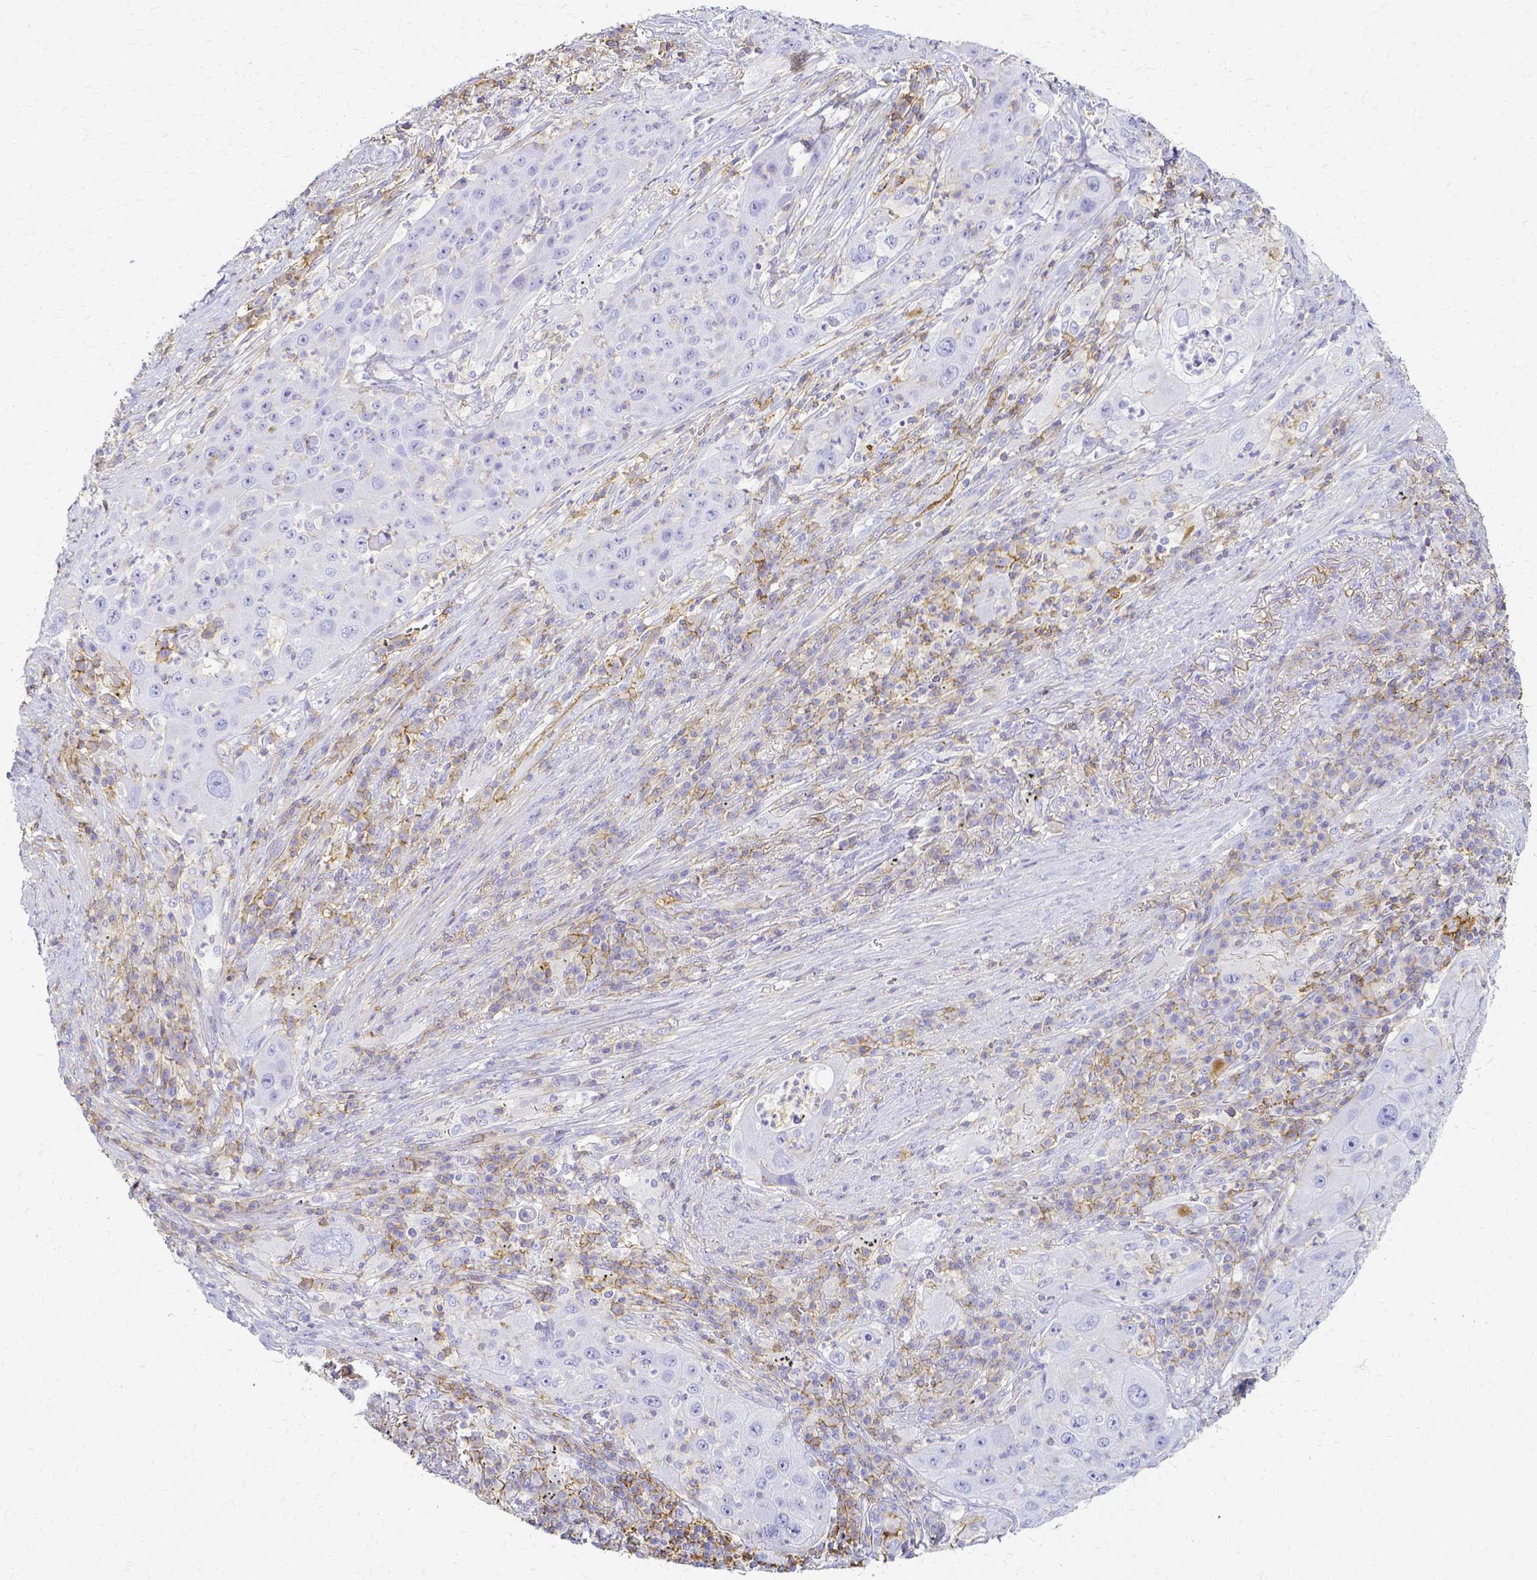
{"staining": {"intensity": "negative", "quantity": "none", "location": "none"}, "tissue": "lung cancer", "cell_type": "Tumor cells", "image_type": "cancer", "snomed": [{"axis": "morphology", "description": "Squamous cell carcinoma, NOS"}, {"axis": "topography", "description": "Lung"}], "caption": "High power microscopy histopathology image of an immunohistochemistry (IHC) photomicrograph of lung cancer, revealing no significant staining in tumor cells.", "gene": "HSPA12A", "patient": {"sex": "female", "age": 59}}